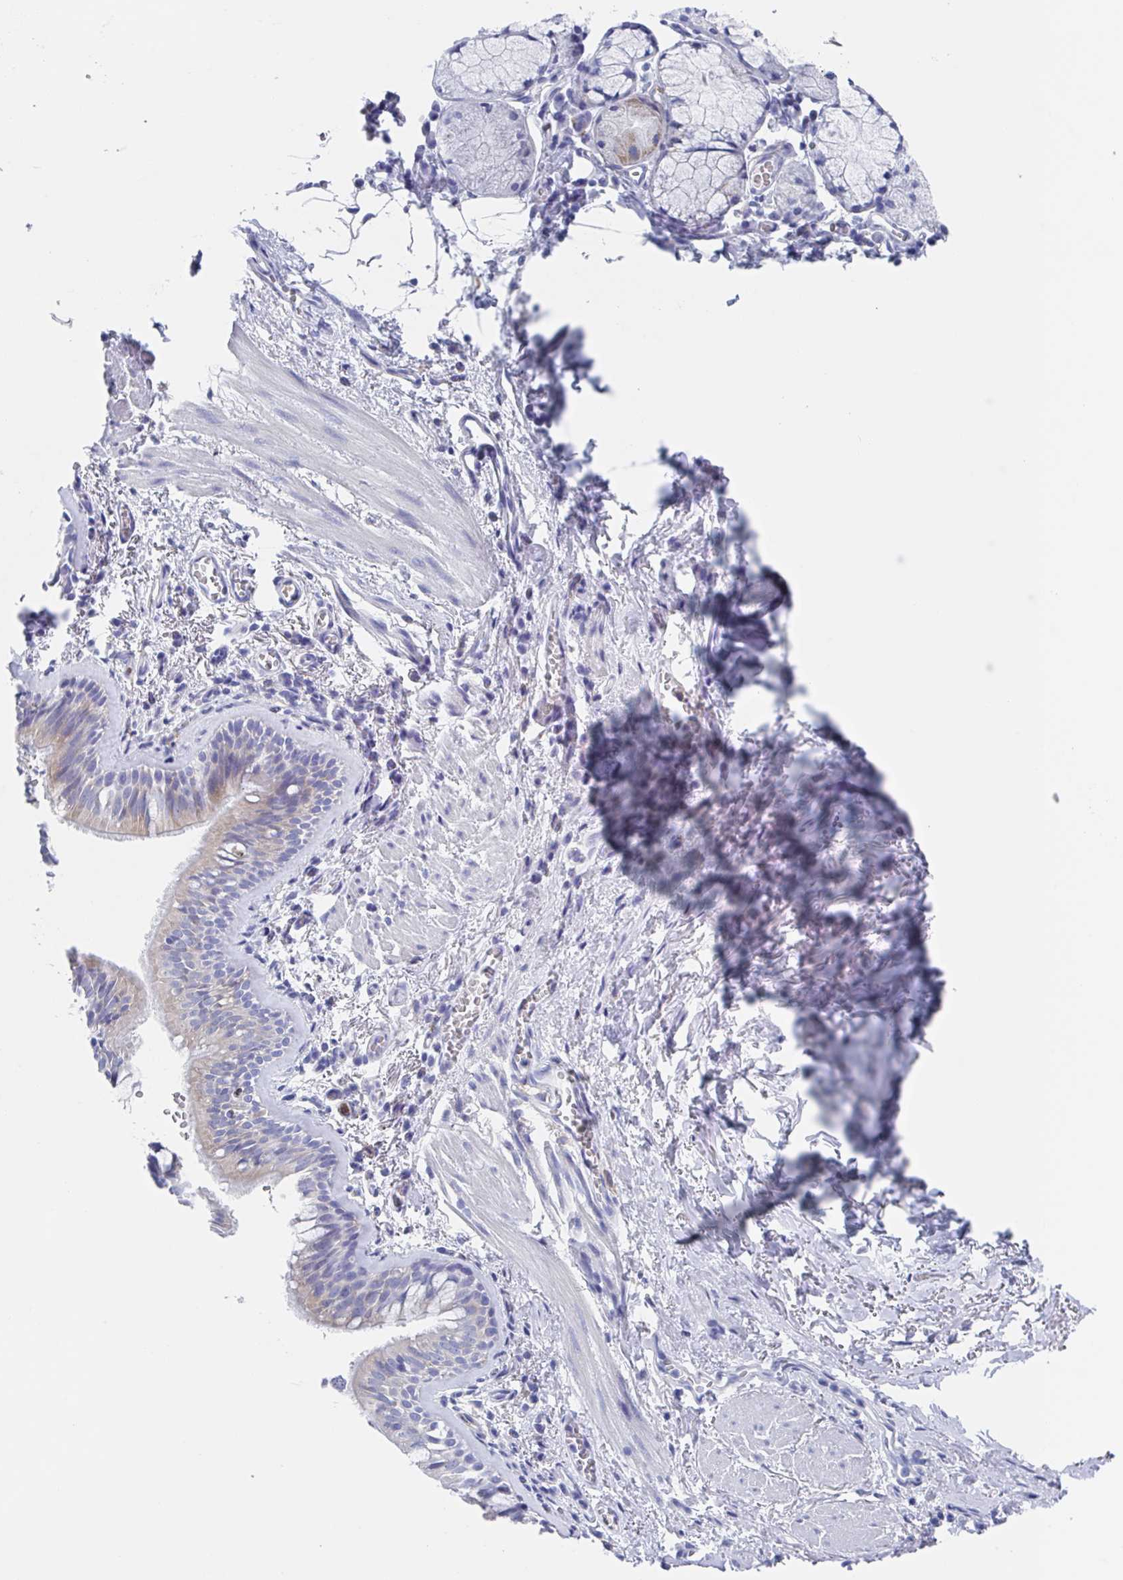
{"staining": {"intensity": "weak", "quantity": "<25%", "location": "cytoplasmic/membranous"}, "tissue": "bronchus", "cell_type": "Respiratory epithelial cells", "image_type": "normal", "snomed": [{"axis": "morphology", "description": "Normal tissue, NOS"}, {"axis": "topography", "description": "Cartilage tissue"}, {"axis": "topography", "description": "Bronchus"}], "caption": "Immunohistochemistry image of normal human bronchus stained for a protein (brown), which demonstrates no staining in respiratory epithelial cells. The staining was performed using DAB (3,3'-diaminobenzidine) to visualize the protein expression in brown, while the nuclei were stained in blue with hematoxylin (Magnification: 20x).", "gene": "FCGR3A", "patient": {"sex": "male", "age": 78}}